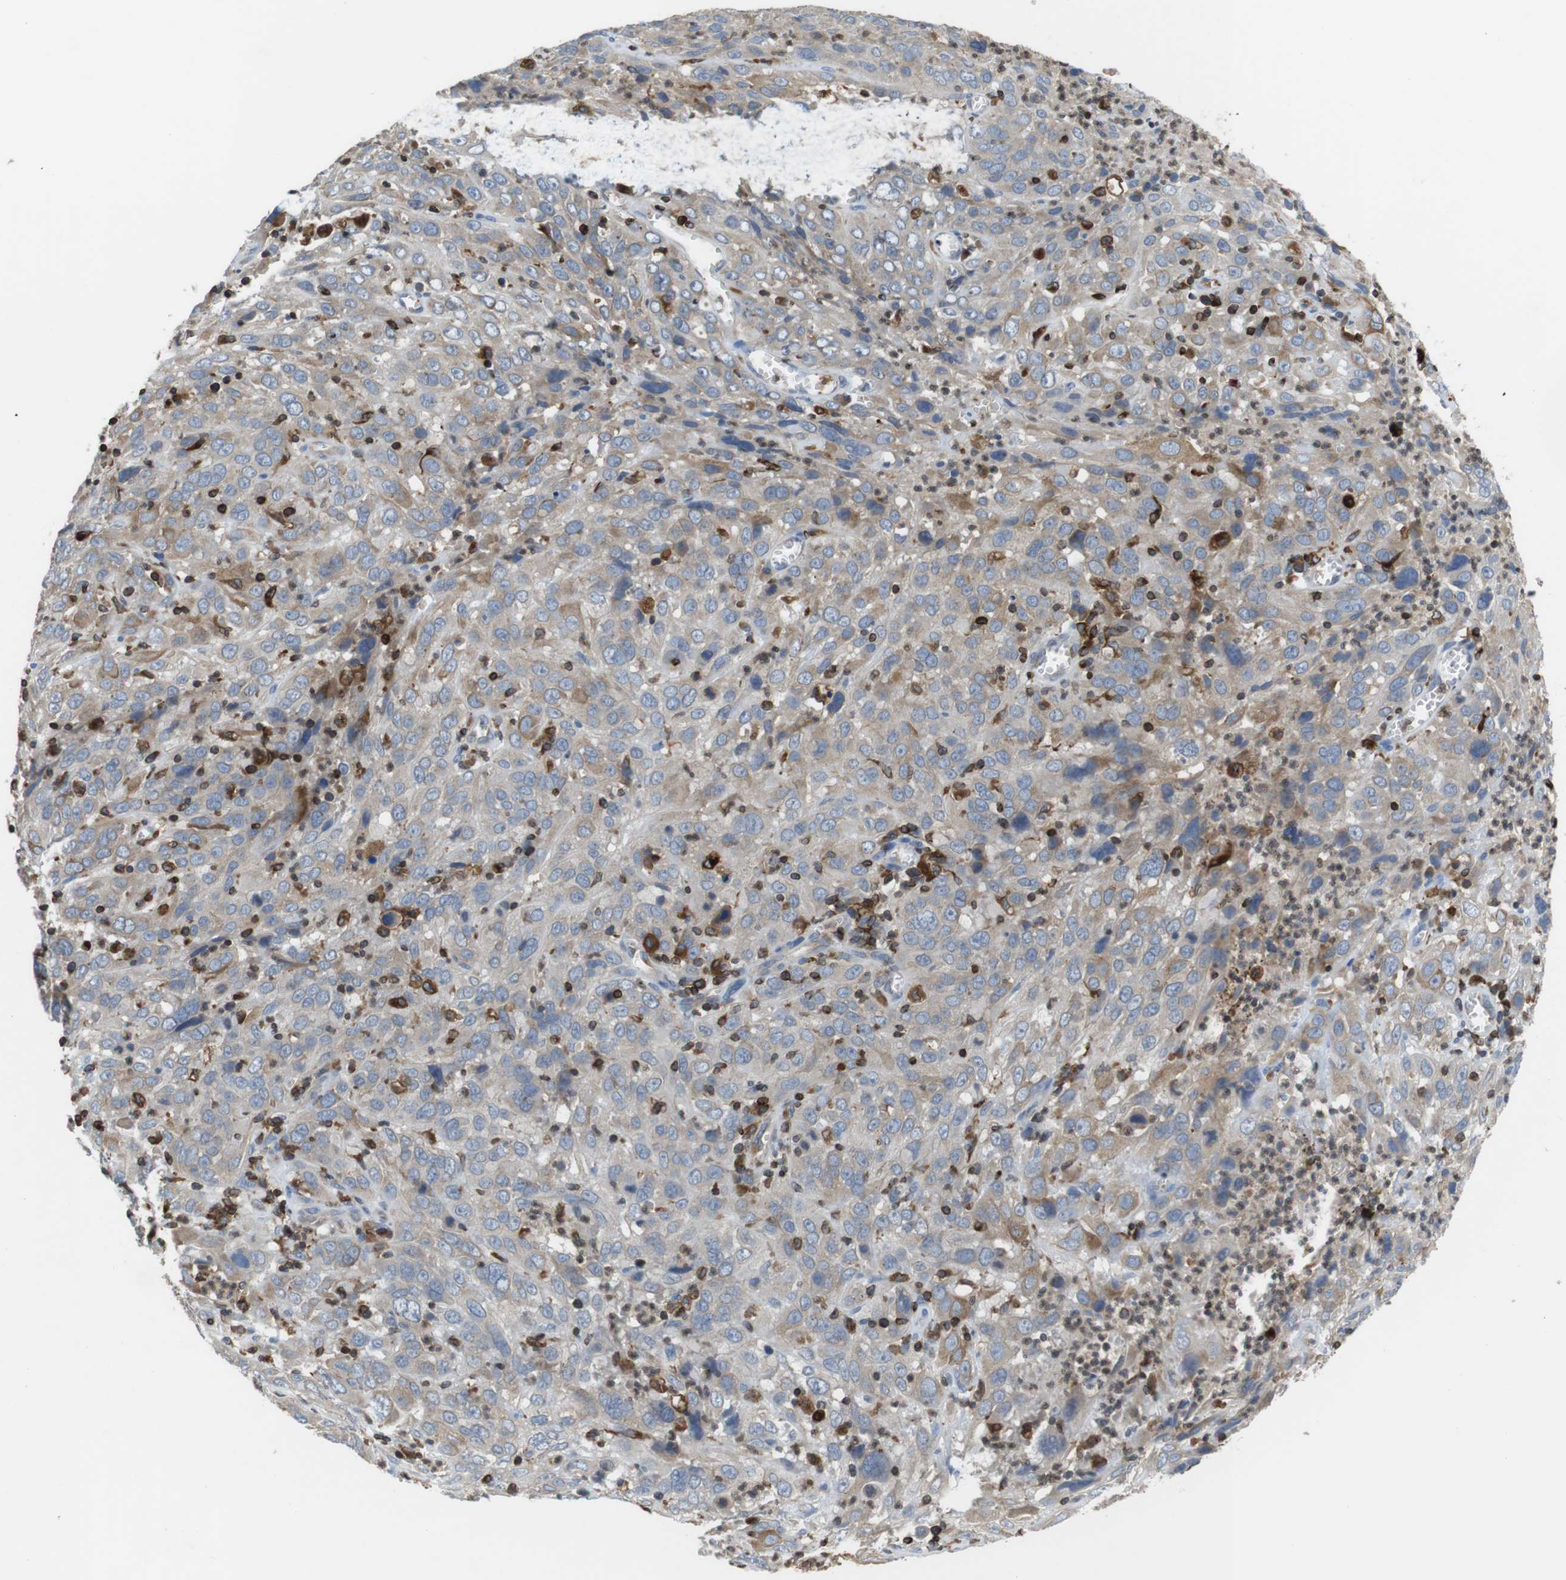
{"staining": {"intensity": "moderate", "quantity": ">75%", "location": "cytoplasmic/membranous"}, "tissue": "cervical cancer", "cell_type": "Tumor cells", "image_type": "cancer", "snomed": [{"axis": "morphology", "description": "Squamous cell carcinoma, NOS"}, {"axis": "topography", "description": "Cervix"}], "caption": "There is medium levels of moderate cytoplasmic/membranous expression in tumor cells of cervical cancer, as demonstrated by immunohistochemical staining (brown color).", "gene": "ARL6IP5", "patient": {"sex": "female", "age": 32}}